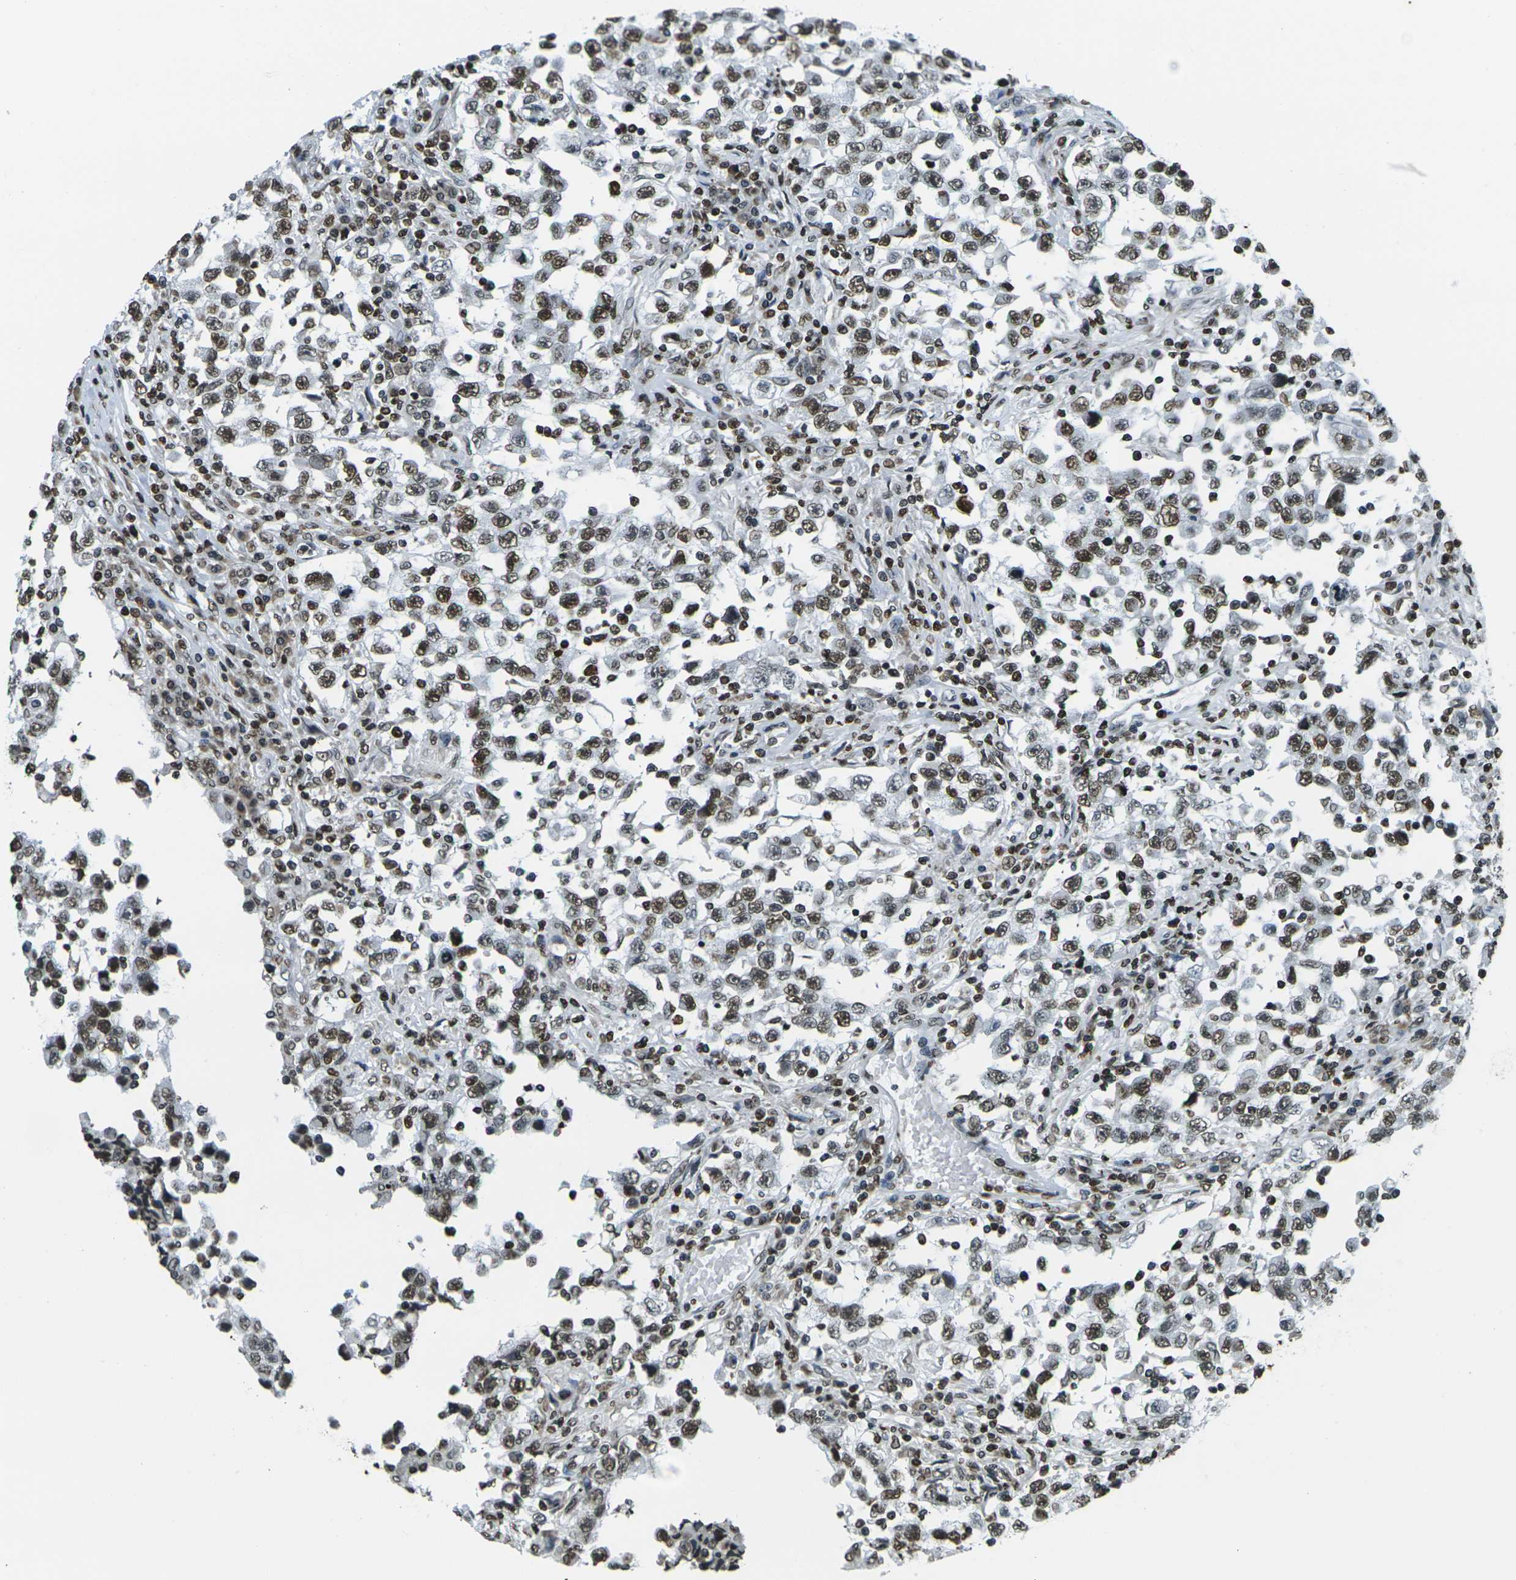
{"staining": {"intensity": "moderate", "quantity": ">75%", "location": "nuclear"}, "tissue": "testis cancer", "cell_type": "Tumor cells", "image_type": "cancer", "snomed": [{"axis": "morphology", "description": "Carcinoma, Embryonal, NOS"}, {"axis": "topography", "description": "Testis"}], "caption": "This is an image of immunohistochemistry (IHC) staining of testis cancer (embryonal carcinoma), which shows moderate staining in the nuclear of tumor cells.", "gene": "H1-2", "patient": {"sex": "male", "age": 21}}